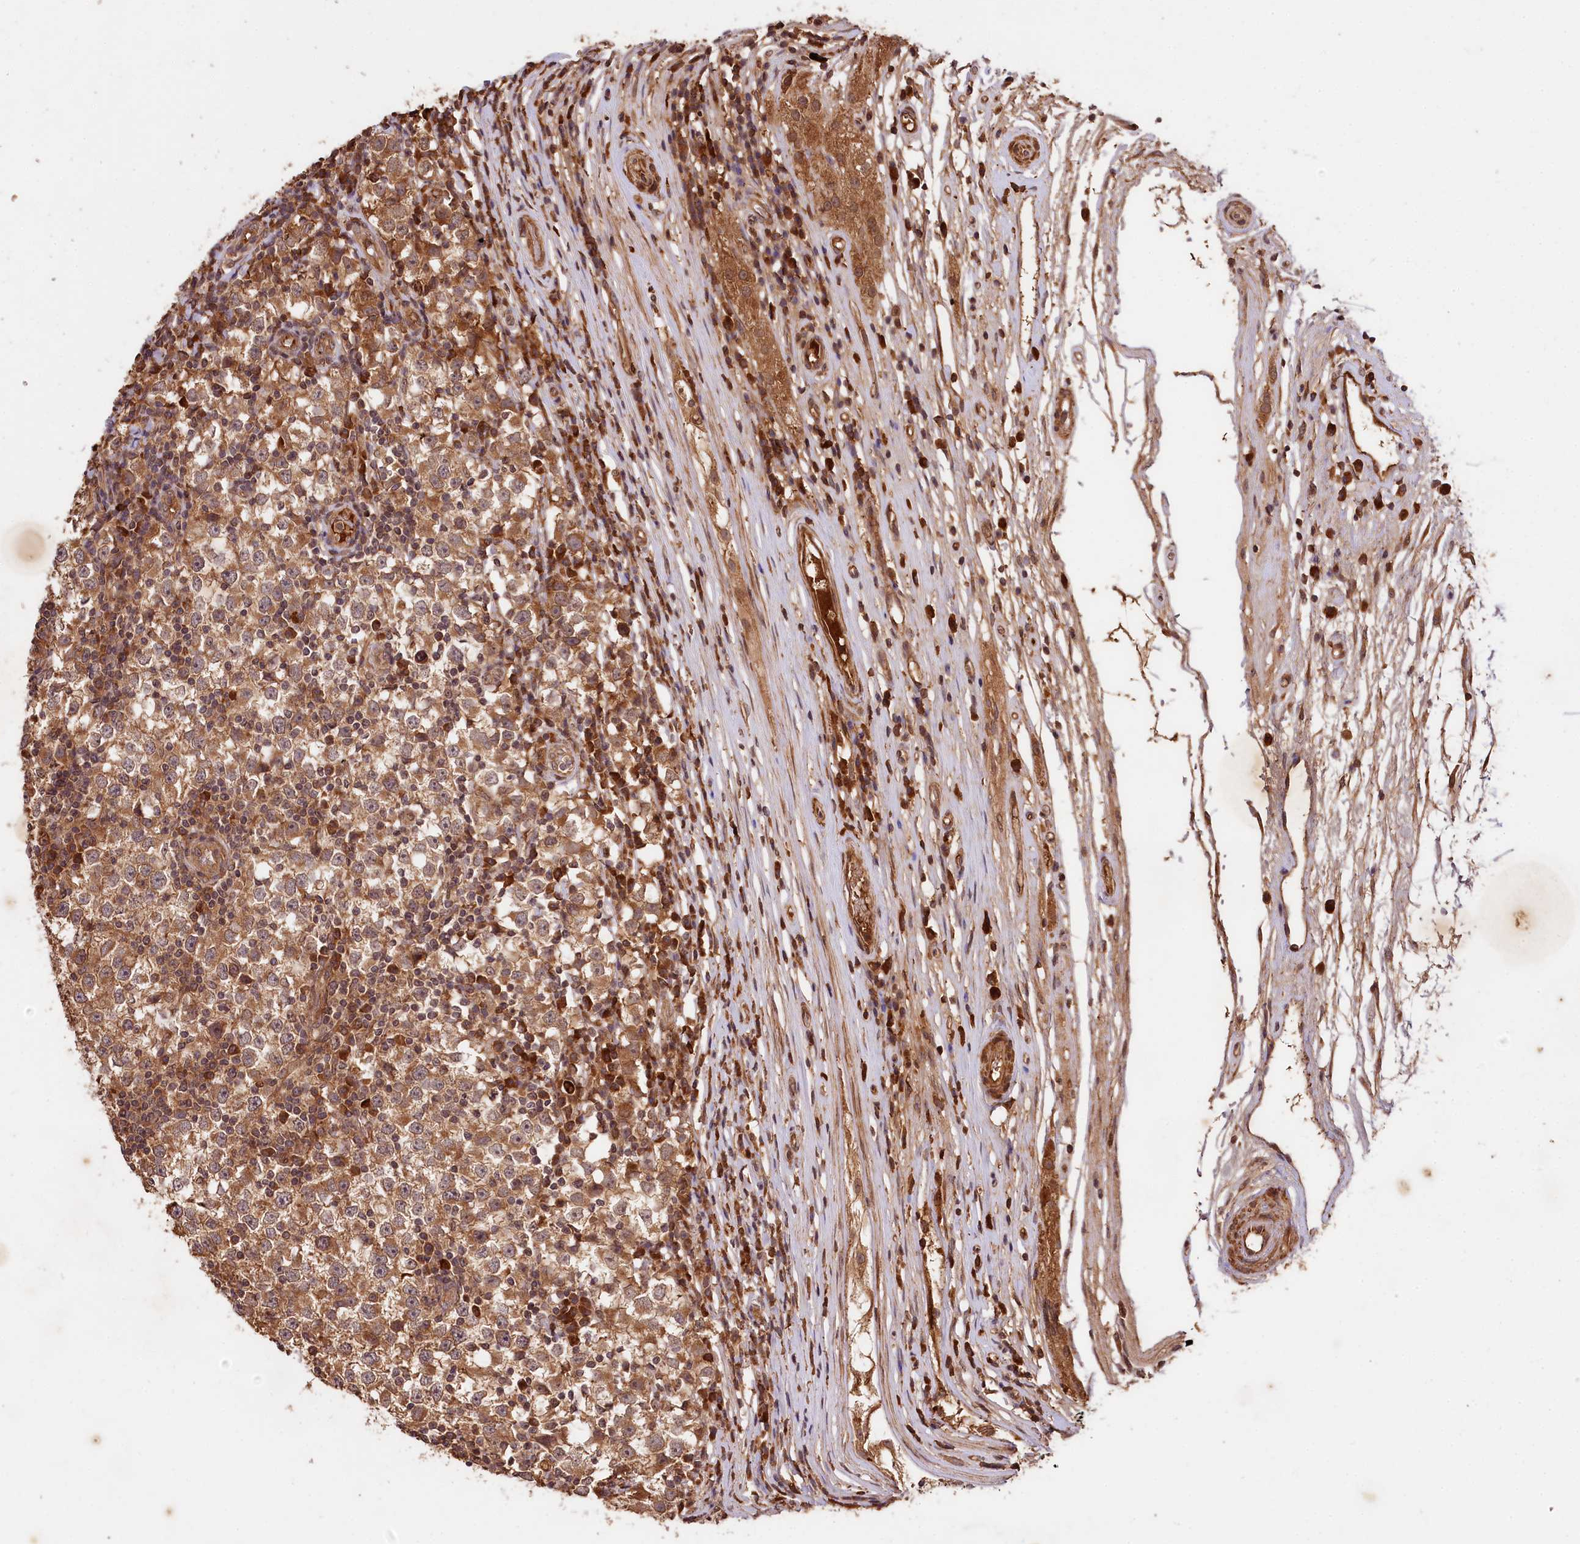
{"staining": {"intensity": "moderate", "quantity": ">75%", "location": "cytoplasmic/membranous"}, "tissue": "testis cancer", "cell_type": "Tumor cells", "image_type": "cancer", "snomed": [{"axis": "morphology", "description": "Seminoma, NOS"}, {"axis": "topography", "description": "Testis"}], "caption": "Moderate cytoplasmic/membranous protein expression is seen in approximately >75% of tumor cells in seminoma (testis). The staining is performed using DAB (3,3'-diaminobenzidine) brown chromogen to label protein expression. The nuclei are counter-stained blue using hematoxylin.", "gene": "MCF2L2", "patient": {"sex": "male", "age": 65}}